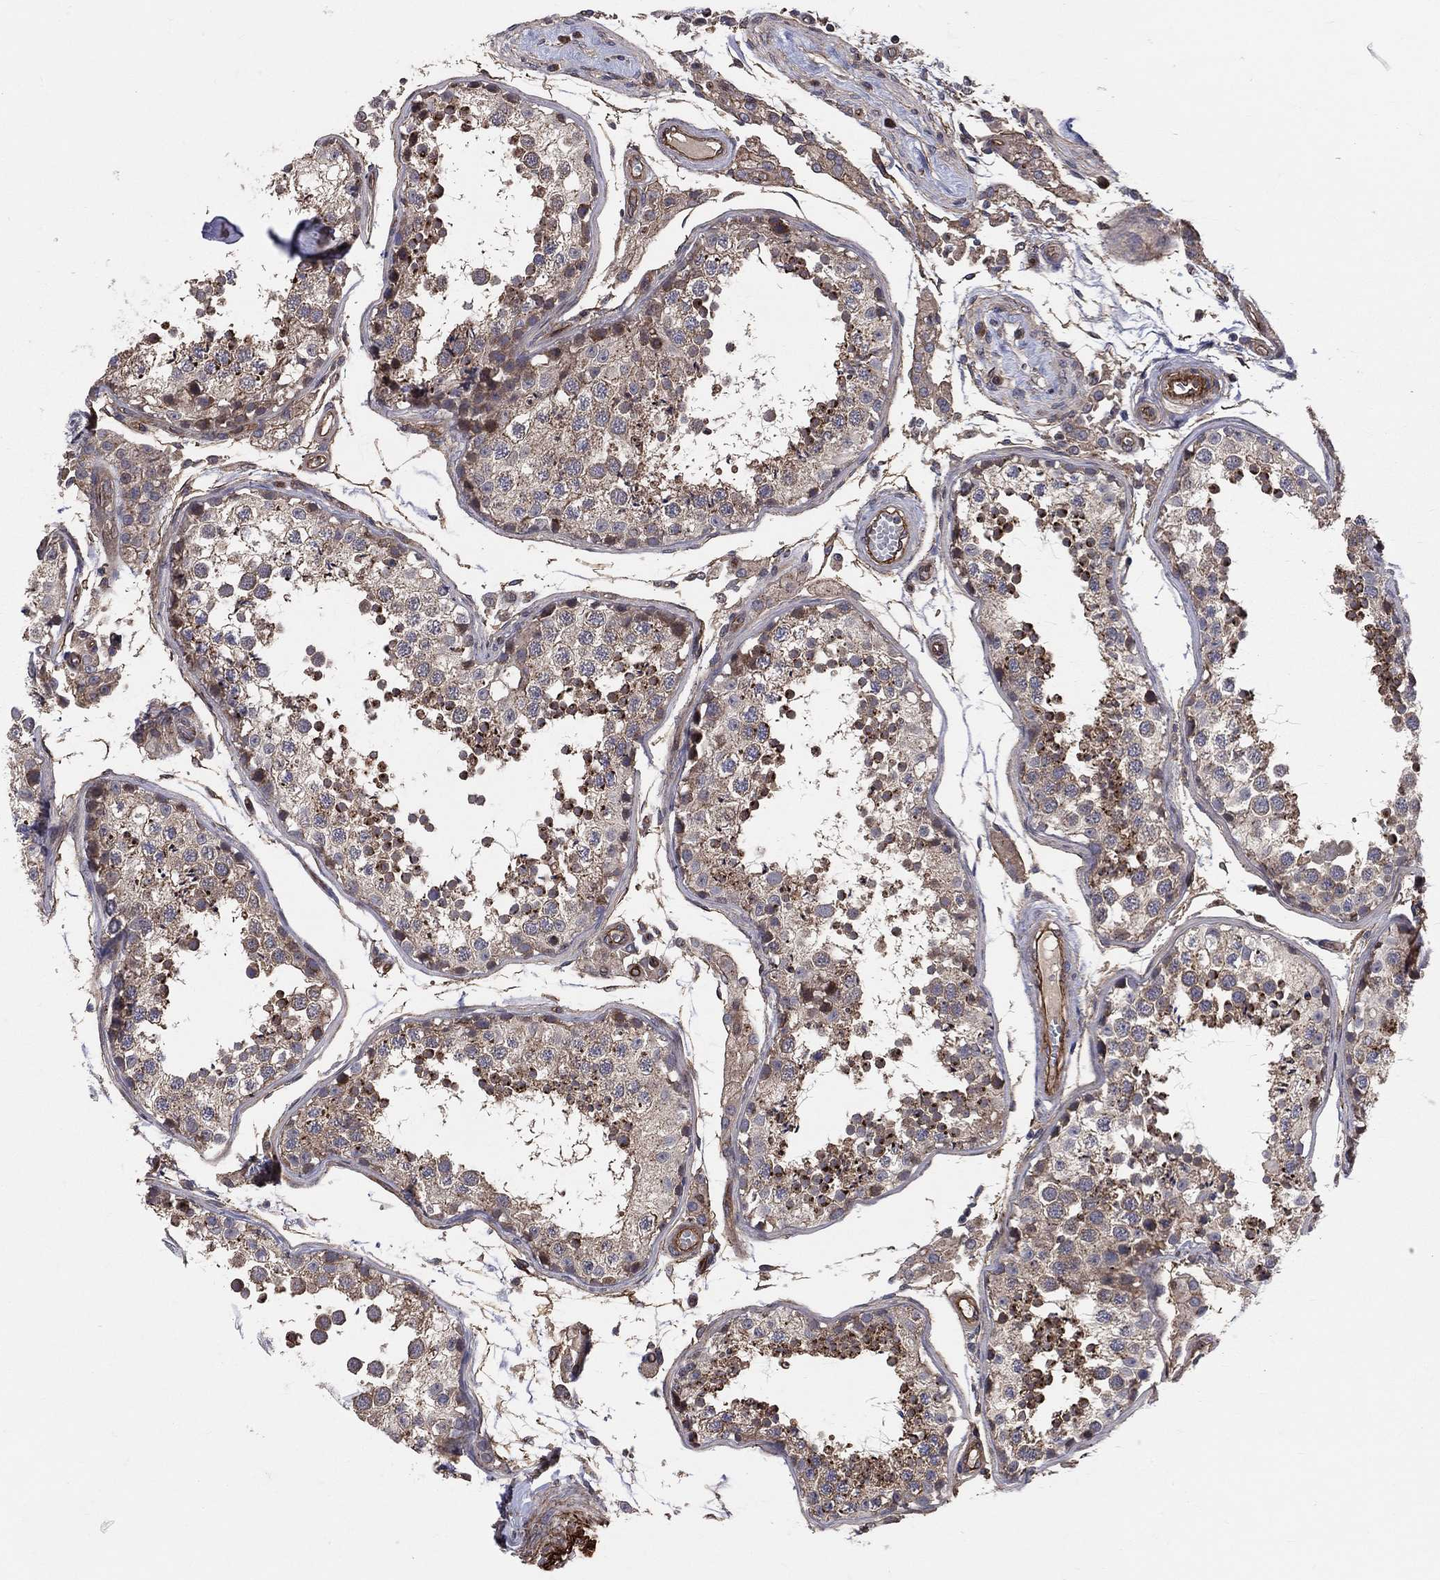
{"staining": {"intensity": "moderate", "quantity": "25%-75%", "location": "cytoplasmic/membranous"}, "tissue": "testis", "cell_type": "Cells in seminiferous ducts", "image_type": "normal", "snomed": [{"axis": "morphology", "description": "Normal tissue, NOS"}, {"axis": "topography", "description": "Testis"}], "caption": "Brown immunohistochemical staining in normal testis shows moderate cytoplasmic/membranous staining in approximately 25%-75% of cells in seminiferous ducts. (DAB (3,3'-diaminobenzidine) = brown stain, brightfield microscopy at high magnification).", "gene": "ENTPD1", "patient": {"sex": "male", "age": 29}}